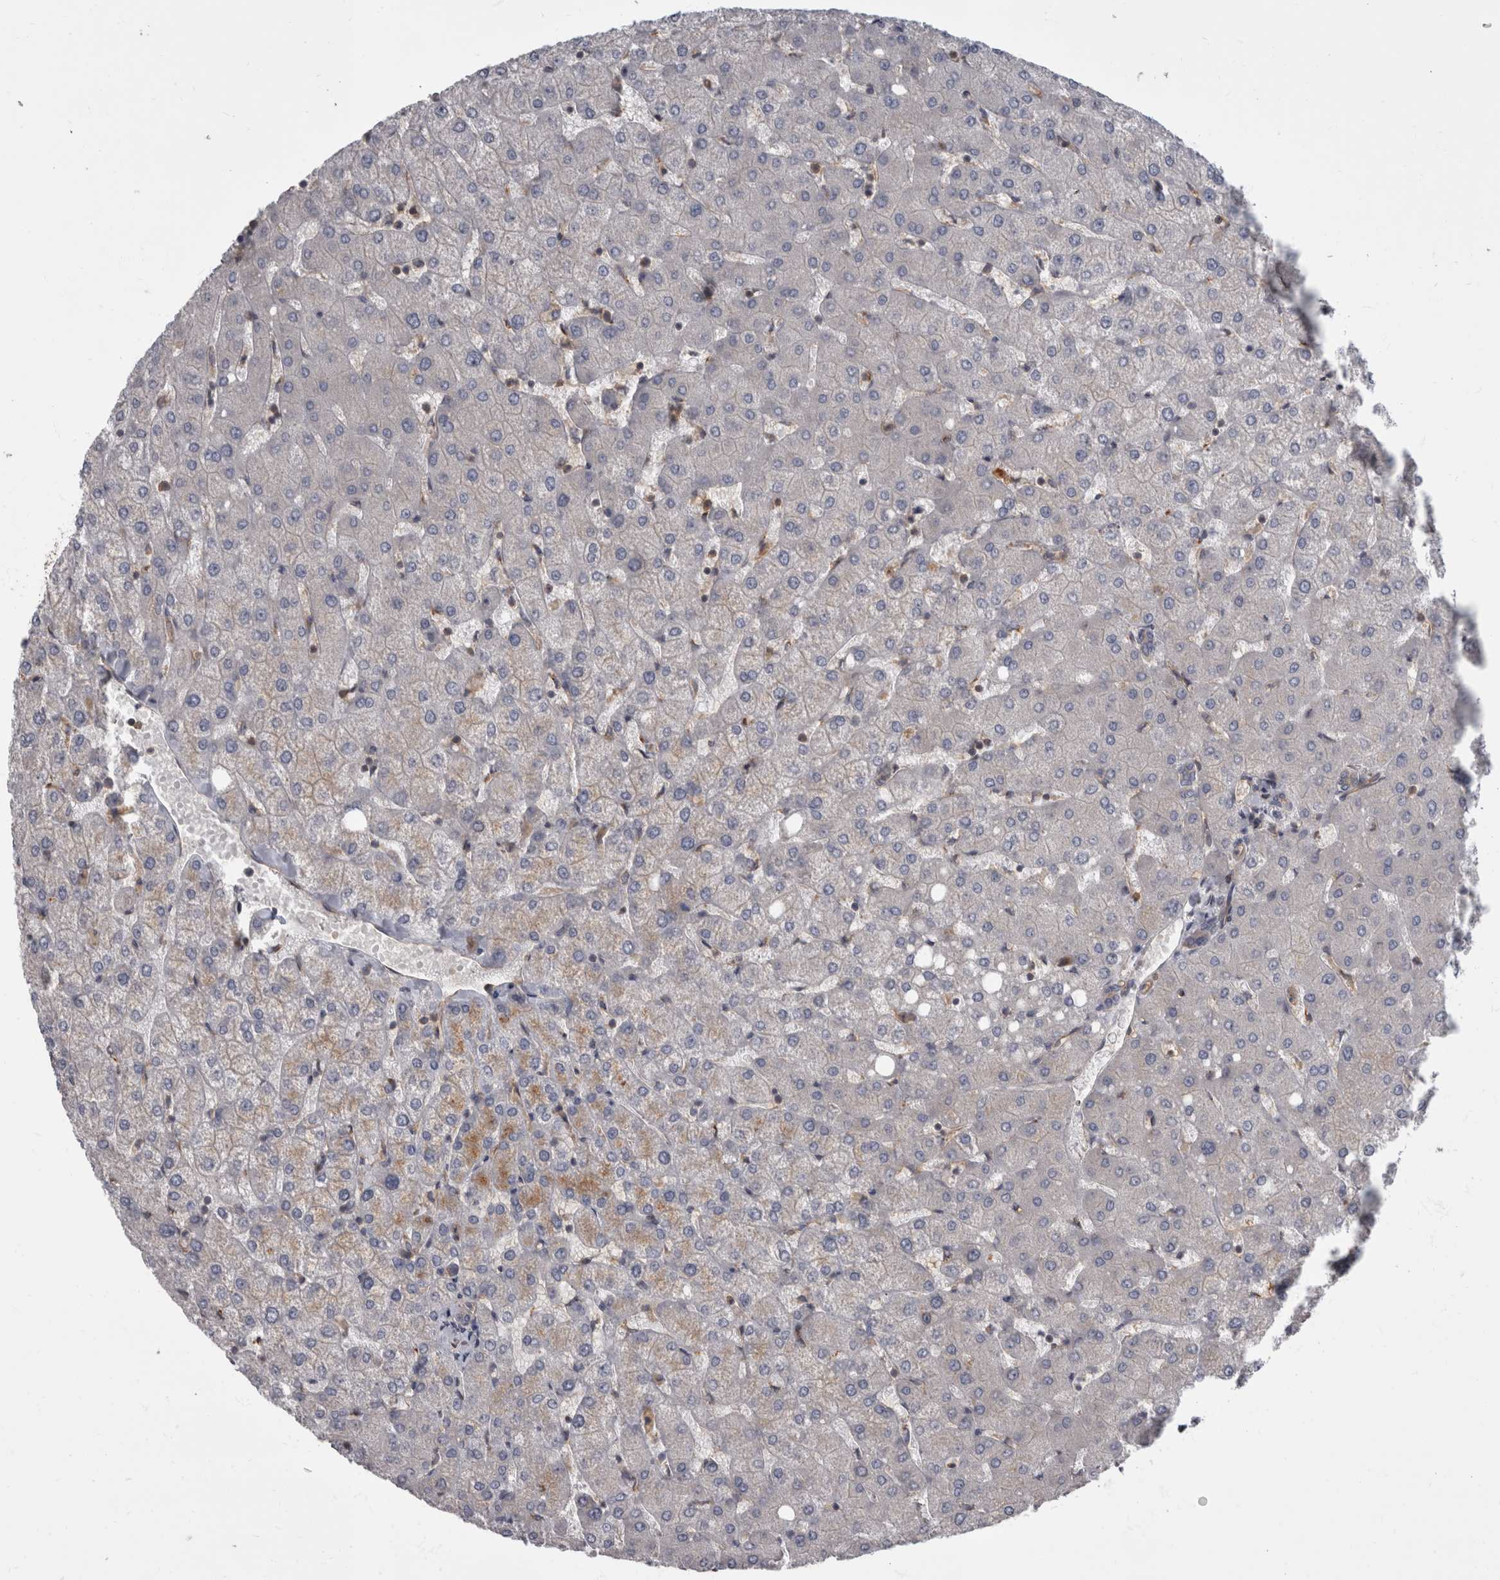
{"staining": {"intensity": "negative", "quantity": "none", "location": "none"}, "tissue": "liver", "cell_type": "Cholangiocytes", "image_type": "normal", "snomed": [{"axis": "morphology", "description": "Normal tissue, NOS"}, {"axis": "topography", "description": "Liver"}], "caption": "DAB (3,3'-diaminobenzidine) immunohistochemical staining of unremarkable liver displays no significant expression in cholangiocytes.", "gene": "HOOK3", "patient": {"sex": "female", "age": 54}}